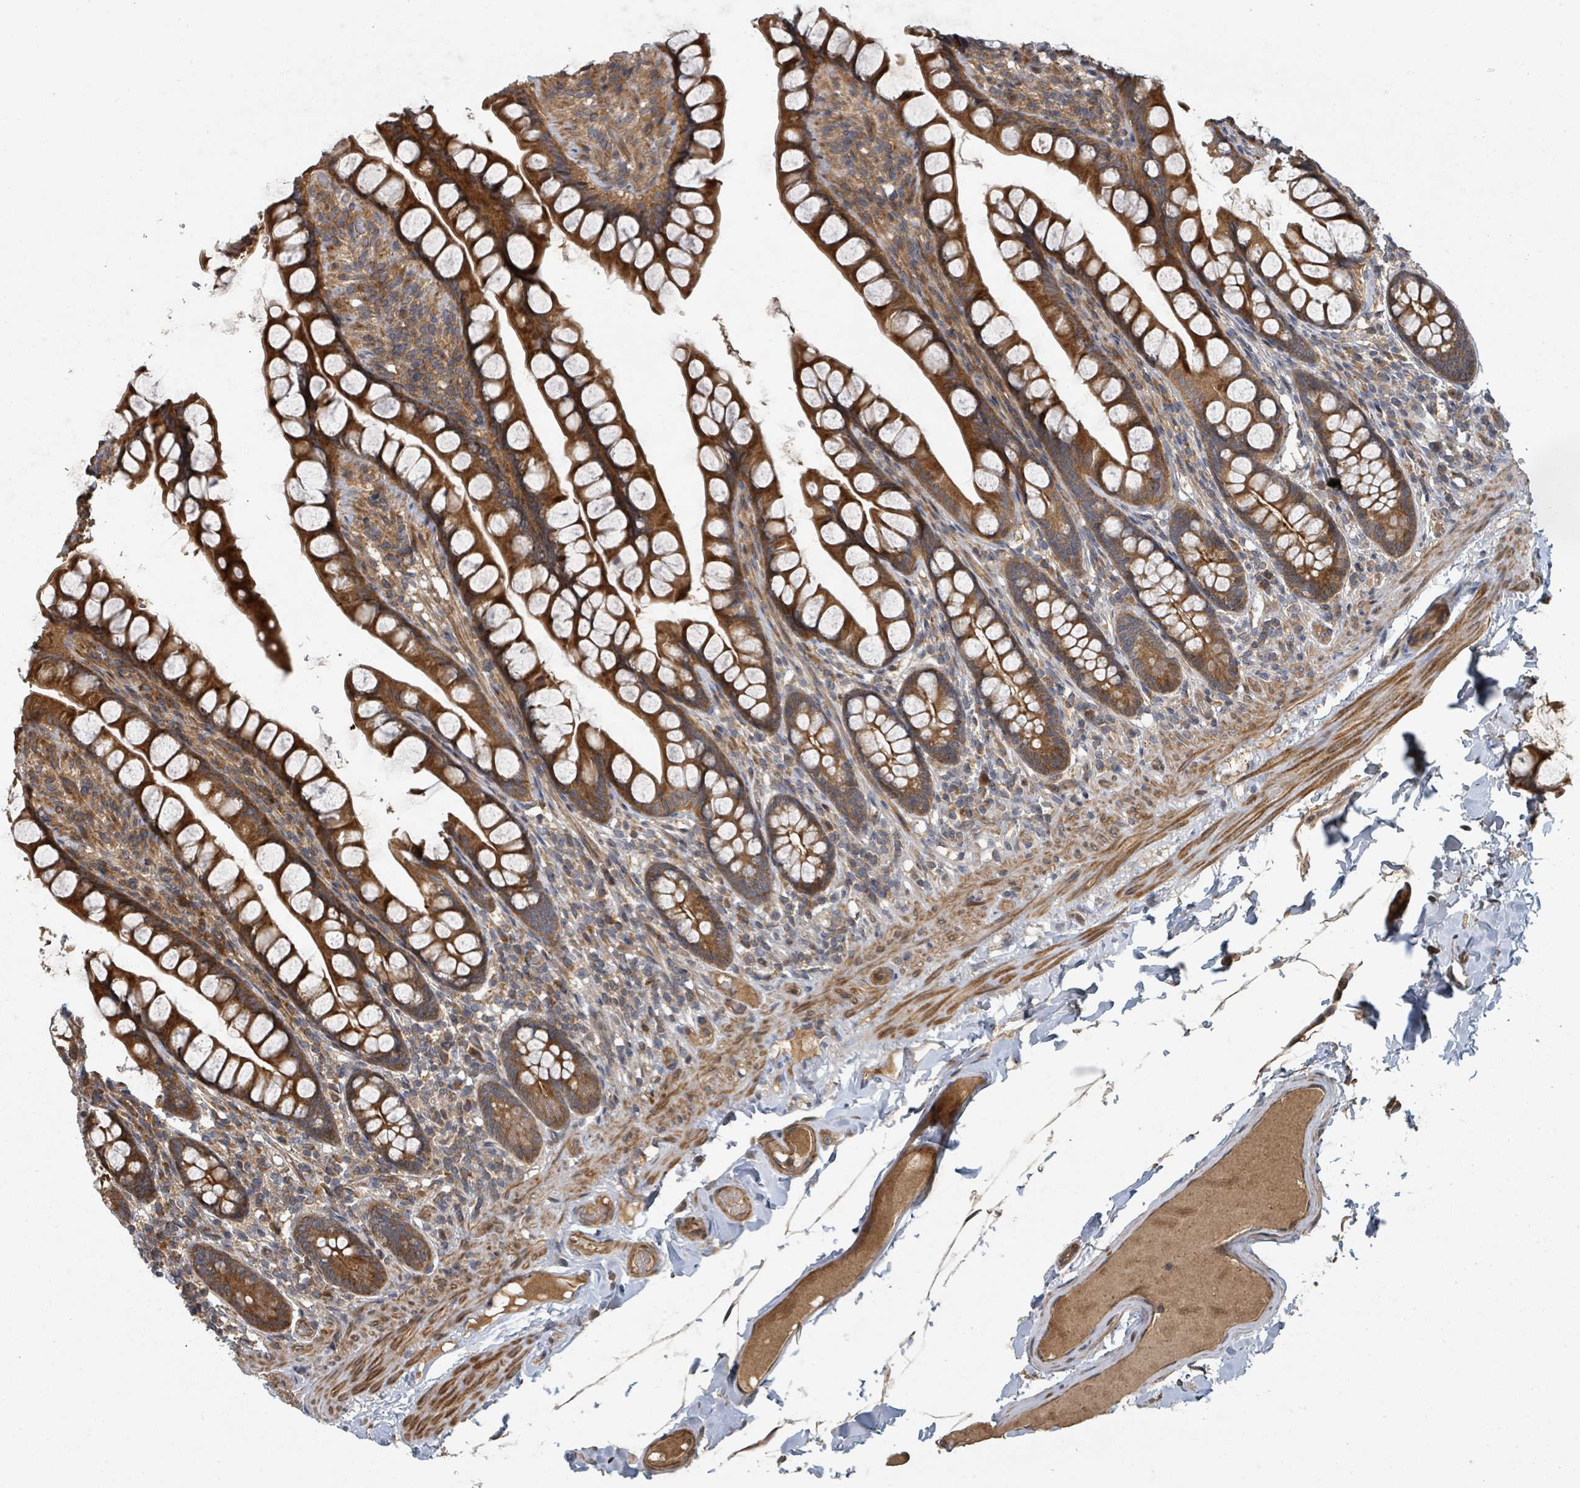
{"staining": {"intensity": "strong", "quantity": ">75%", "location": "cytoplasmic/membranous"}, "tissue": "small intestine", "cell_type": "Glandular cells", "image_type": "normal", "snomed": [{"axis": "morphology", "description": "Normal tissue, NOS"}, {"axis": "topography", "description": "Small intestine"}], "caption": "Approximately >75% of glandular cells in benign human small intestine show strong cytoplasmic/membranous protein positivity as visualized by brown immunohistochemical staining.", "gene": "DPM1", "patient": {"sex": "male", "age": 70}}